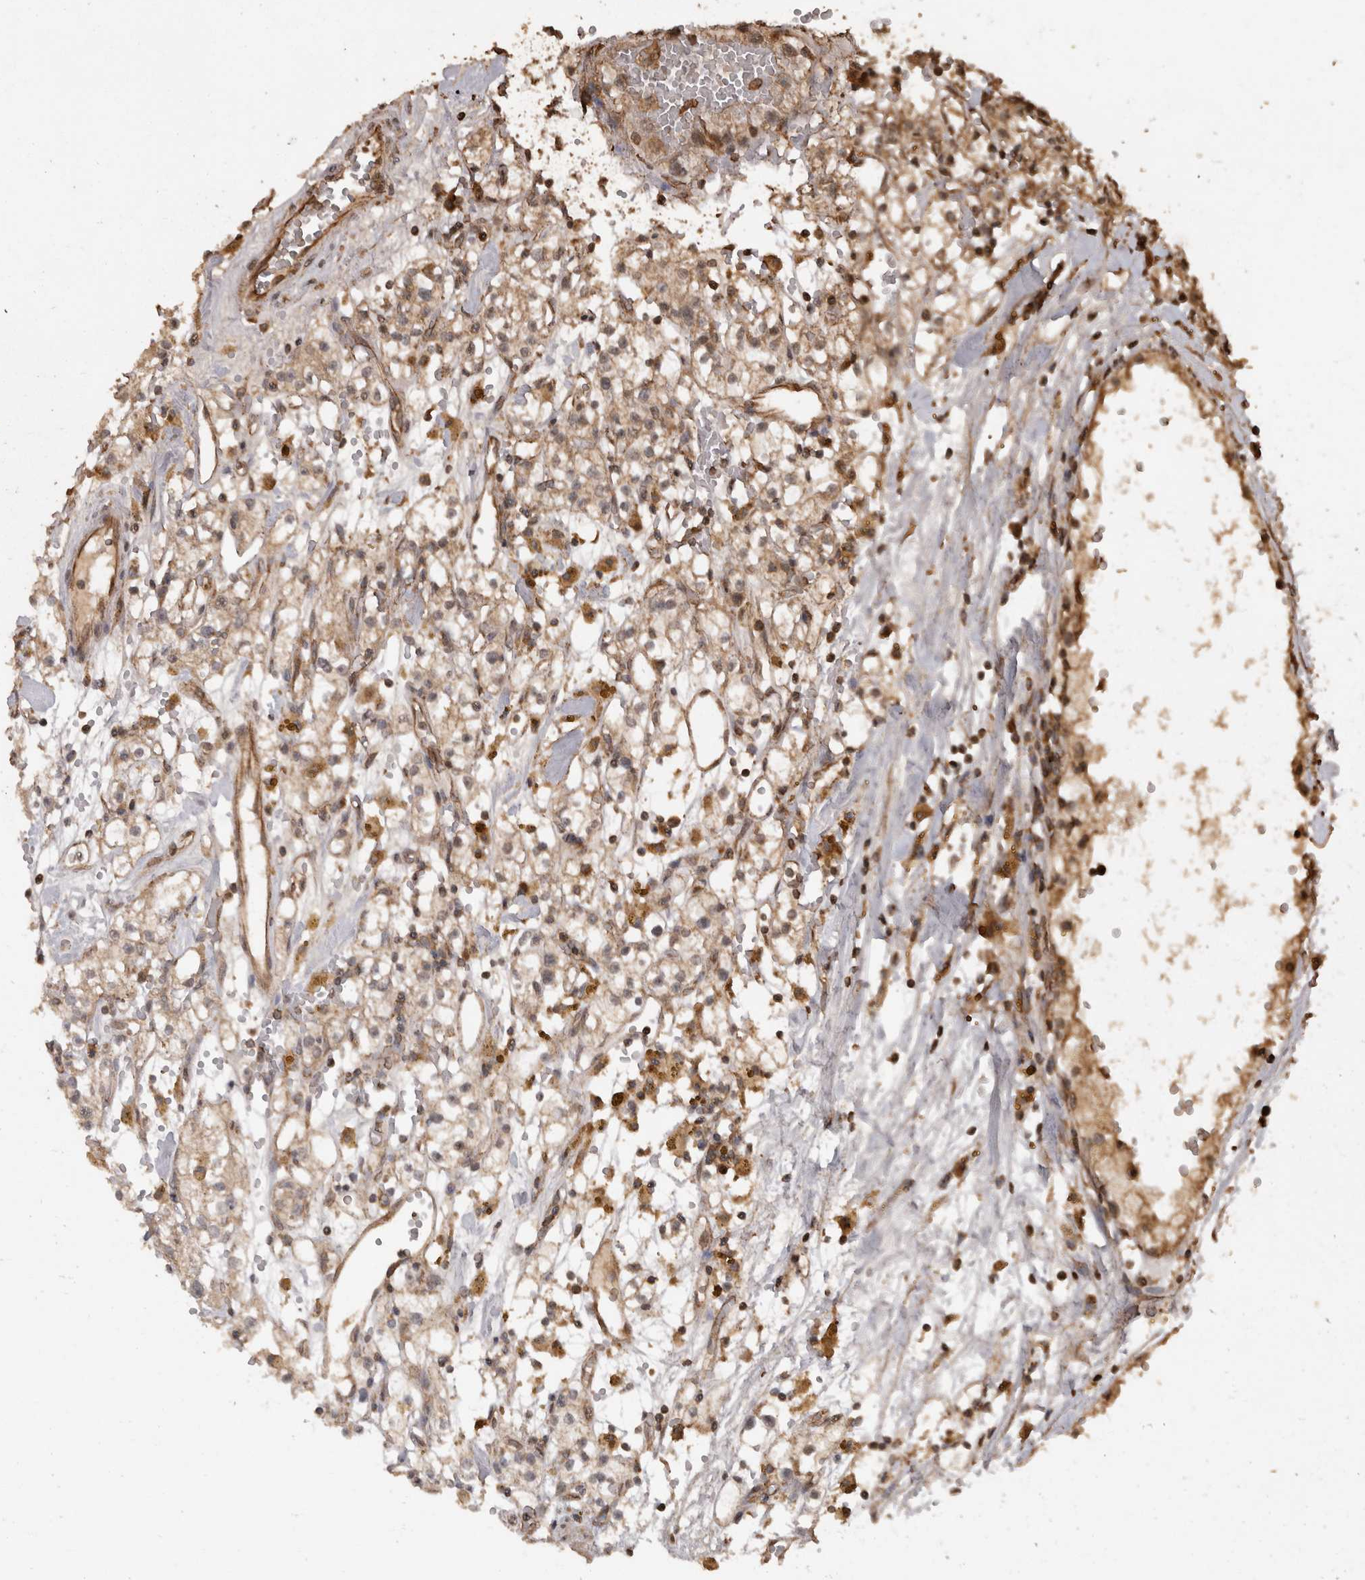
{"staining": {"intensity": "moderate", "quantity": ">75%", "location": "cytoplasmic/membranous"}, "tissue": "renal cancer", "cell_type": "Tumor cells", "image_type": "cancer", "snomed": [{"axis": "morphology", "description": "Adenocarcinoma, NOS"}, {"axis": "topography", "description": "Kidney"}], "caption": "Immunohistochemical staining of human renal cancer displays medium levels of moderate cytoplasmic/membranous expression in about >75% of tumor cells. Nuclei are stained in blue.", "gene": "PINK1", "patient": {"sex": "male", "age": 56}}